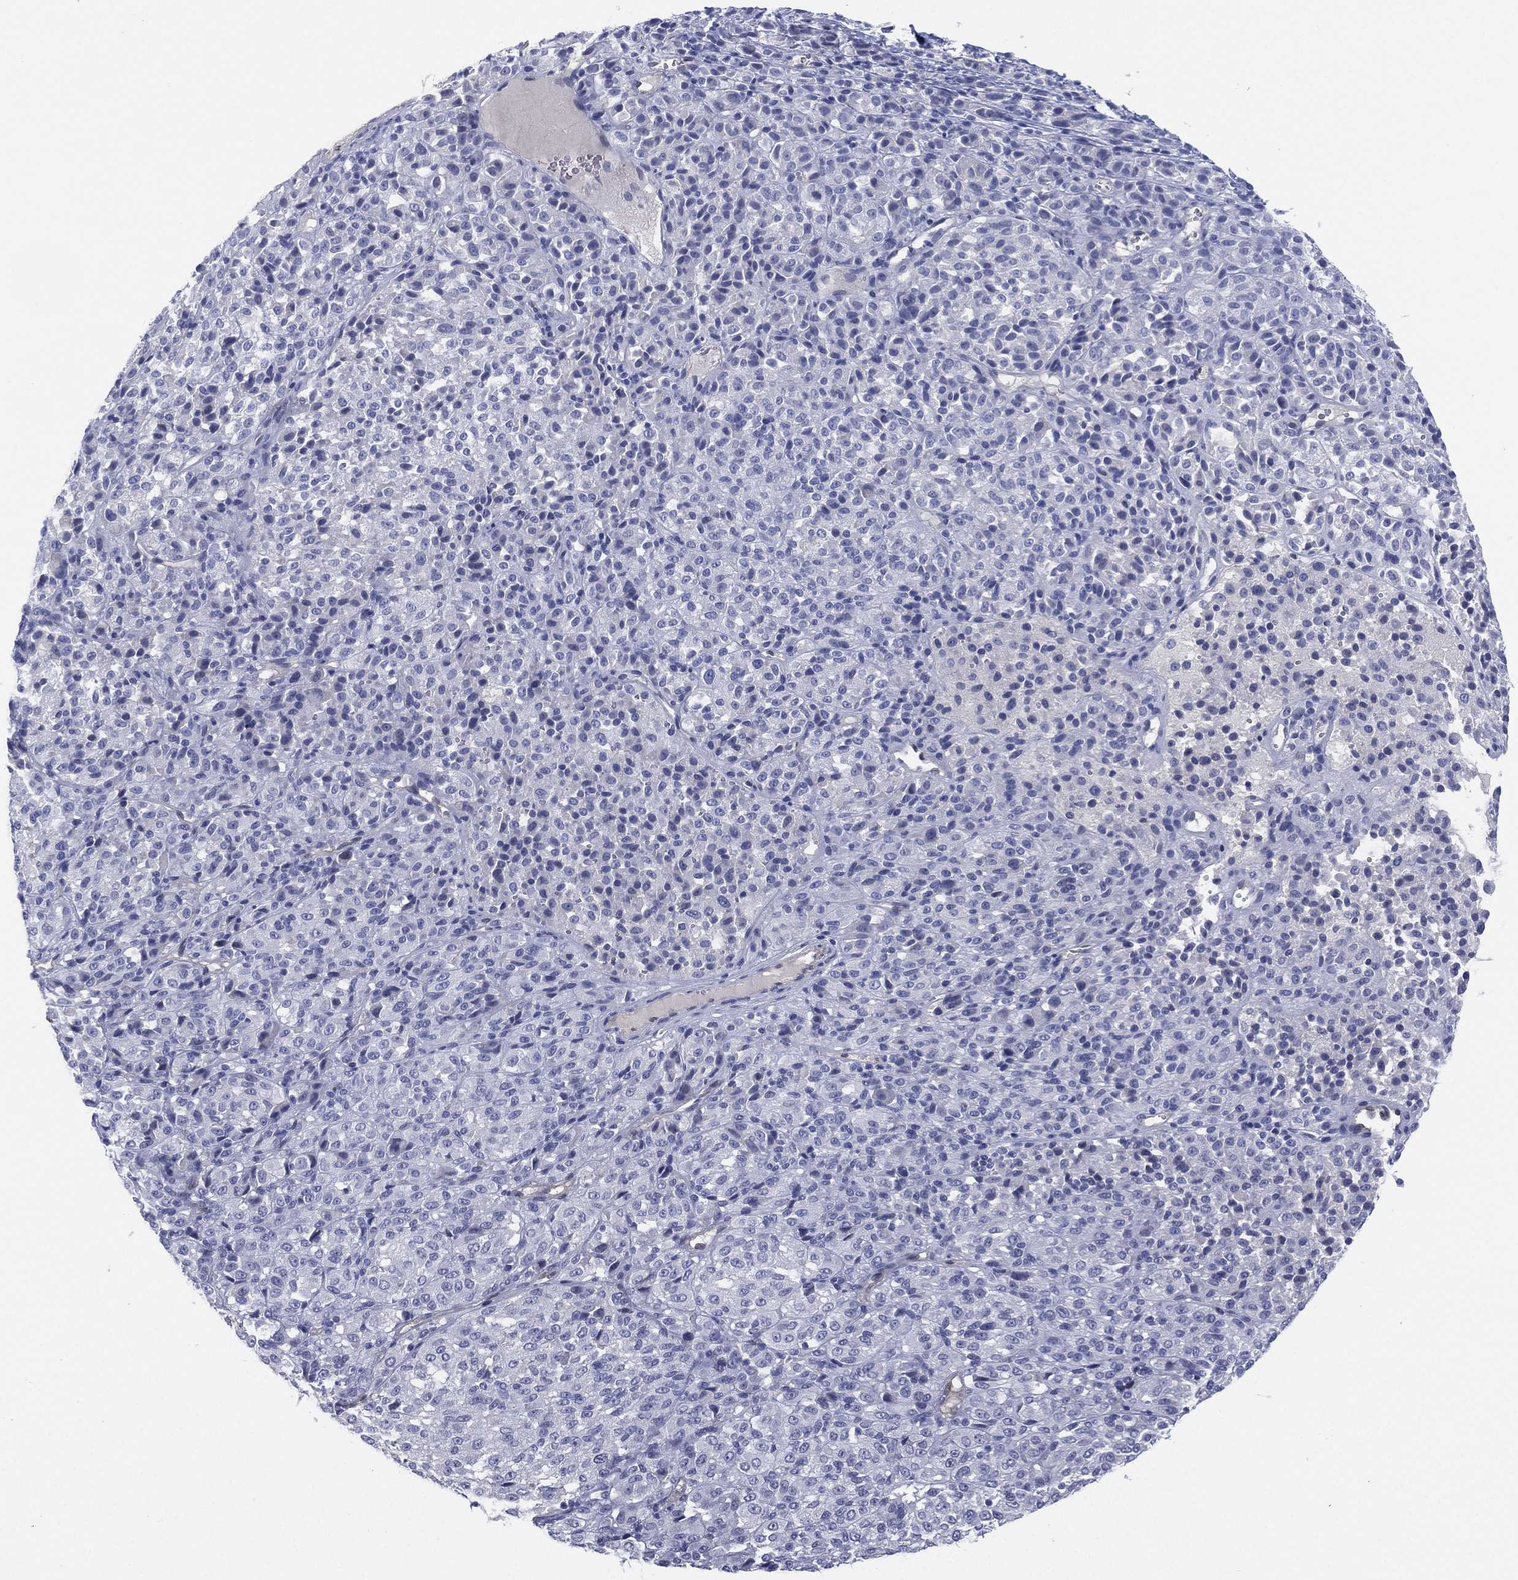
{"staining": {"intensity": "negative", "quantity": "none", "location": "none"}, "tissue": "melanoma", "cell_type": "Tumor cells", "image_type": "cancer", "snomed": [{"axis": "morphology", "description": "Malignant melanoma, Metastatic site"}, {"axis": "topography", "description": "Brain"}], "caption": "Protein analysis of malignant melanoma (metastatic site) reveals no significant staining in tumor cells. (DAB (3,3'-diaminobenzidine) immunohistochemistry (IHC) visualized using brightfield microscopy, high magnification).", "gene": "DDAH1", "patient": {"sex": "female", "age": 56}}